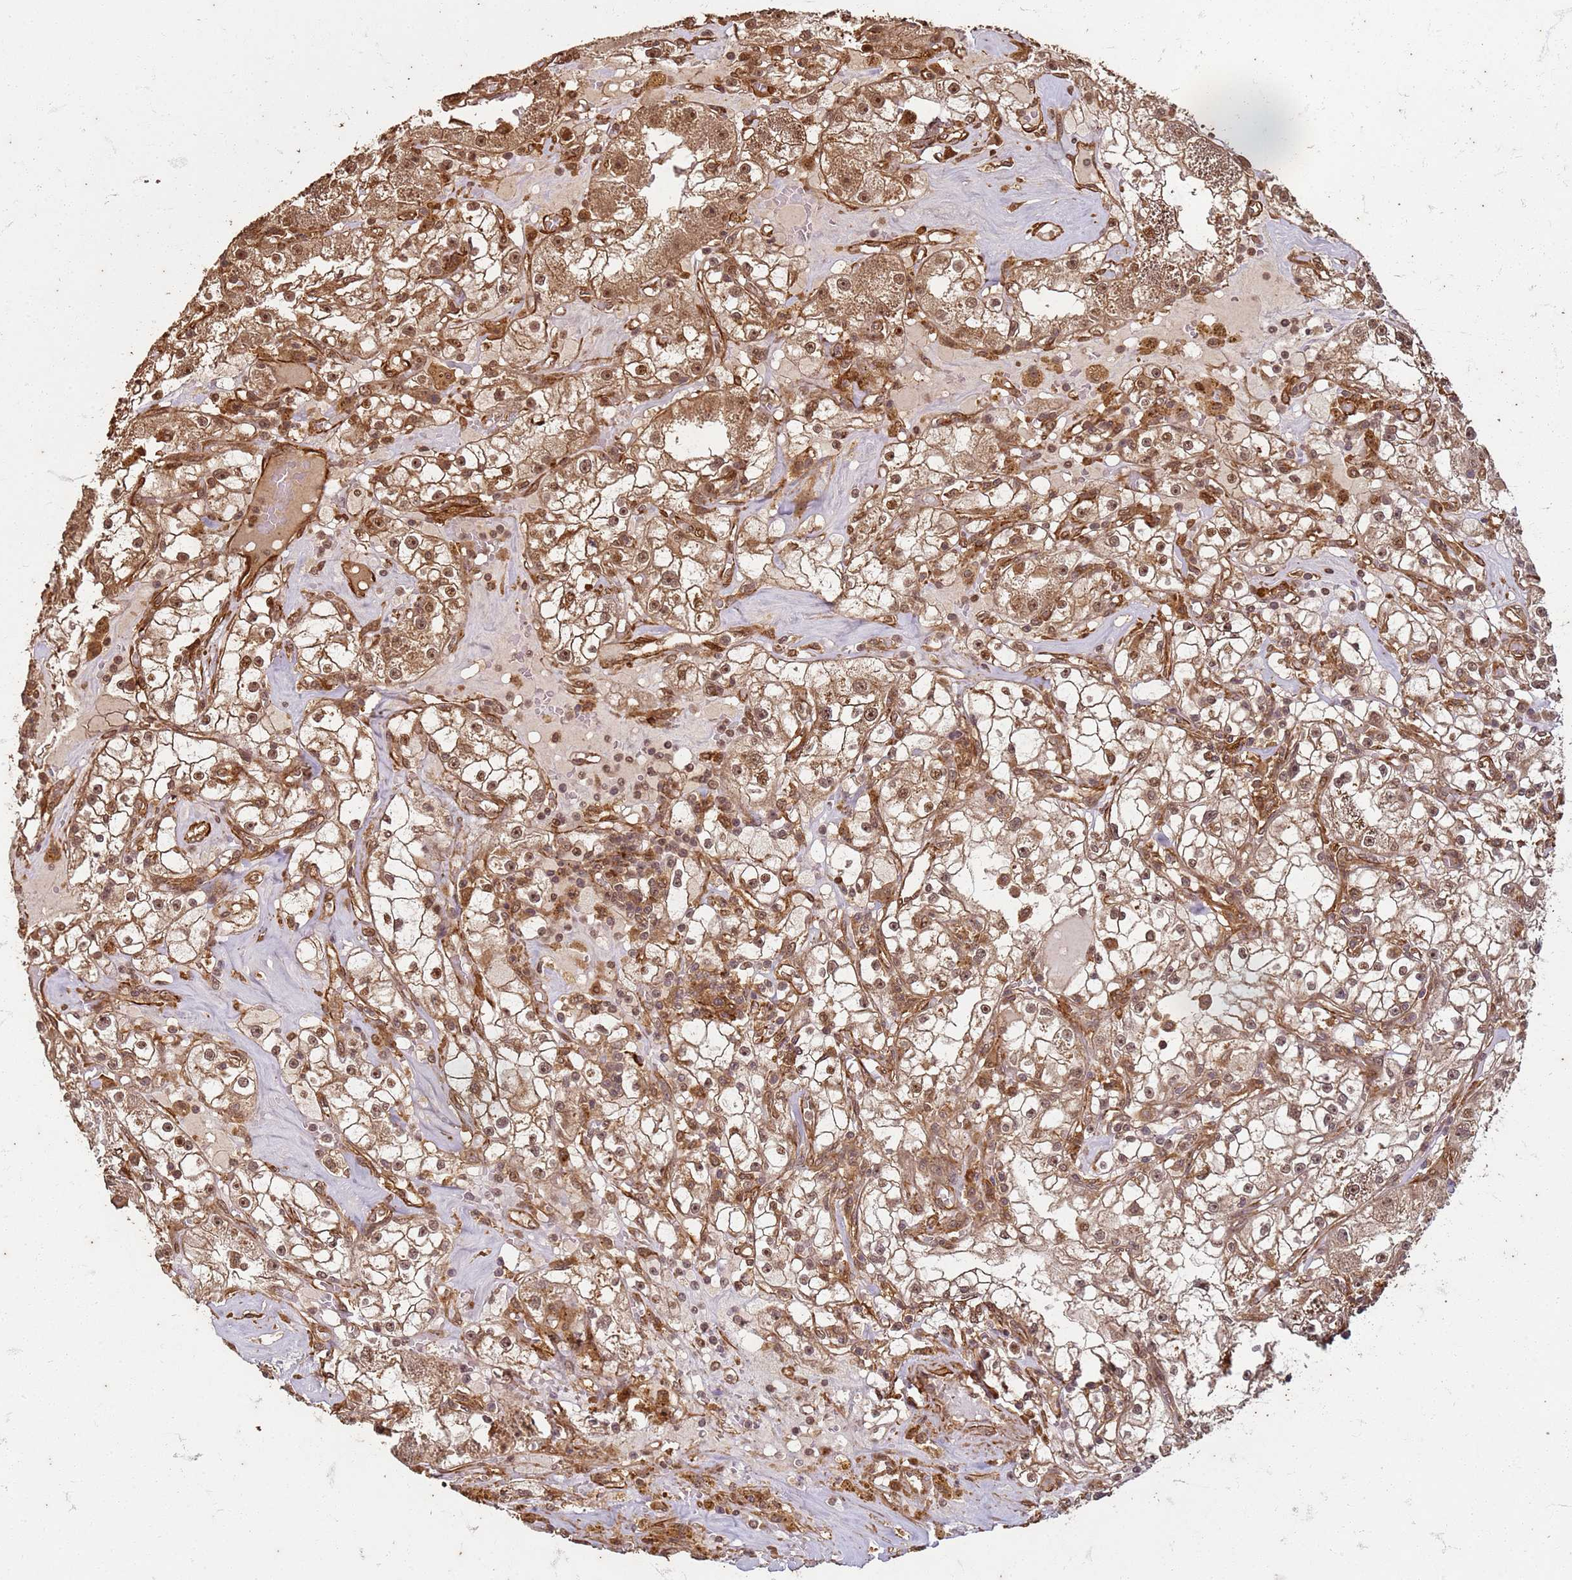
{"staining": {"intensity": "moderate", "quantity": ">75%", "location": "cytoplasmic/membranous,nuclear"}, "tissue": "renal cancer", "cell_type": "Tumor cells", "image_type": "cancer", "snomed": [{"axis": "morphology", "description": "Adenocarcinoma, NOS"}, {"axis": "topography", "description": "Kidney"}], "caption": "IHC (DAB (3,3'-diaminobenzidine)) staining of human adenocarcinoma (renal) displays moderate cytoplasmic/membranous and nuclear protein expression in about >75% of tumor cells.", "gene": "KIF26A", "patient": {"sex": "male", "age": 56}}